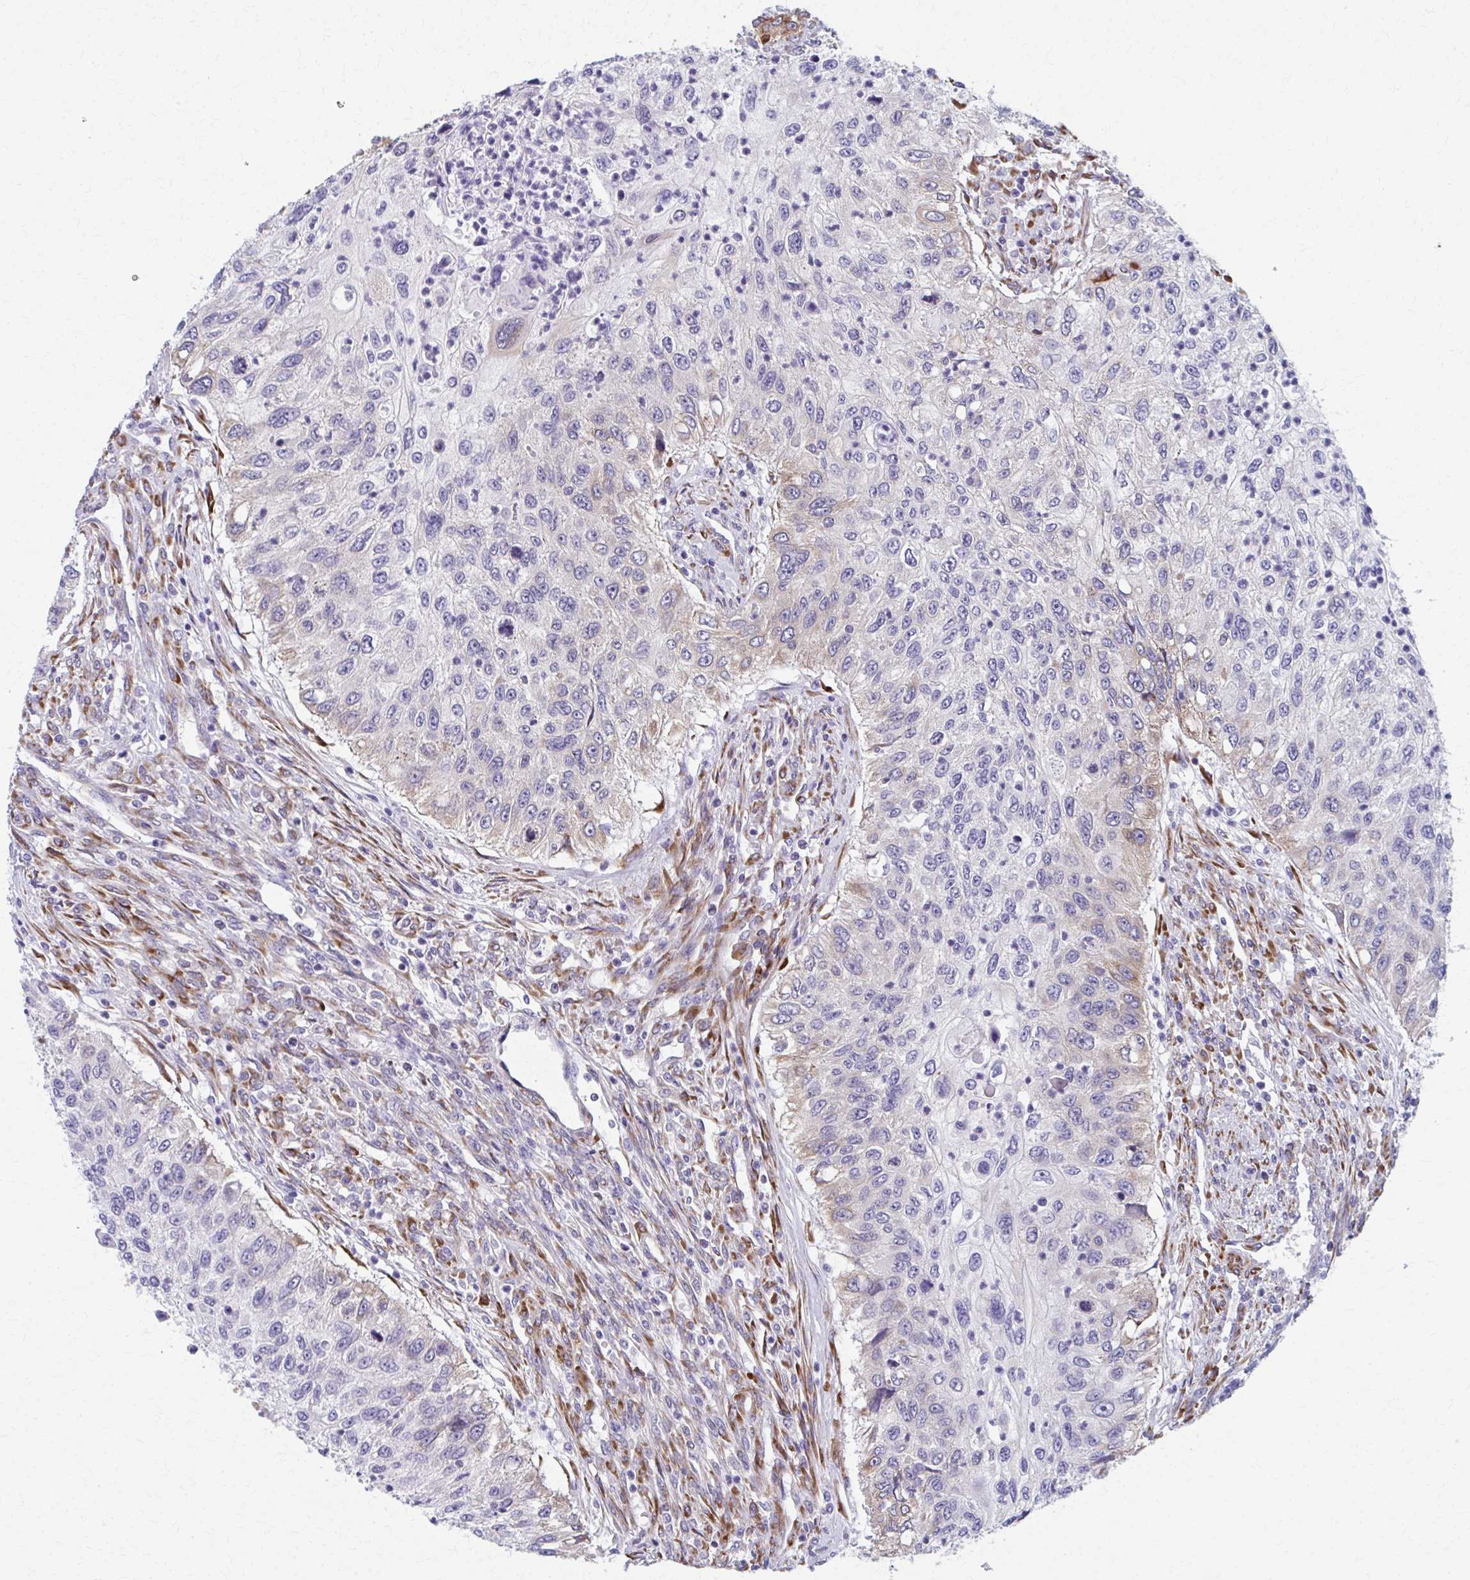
{"staining": {"intensity": "weak", "quantity": "<25%", "location": "cytoplasmic/membranous"}, "tissue": "urothelial cancer", "cell_type": "Tumor cells", "image_type": "cancer", "snomed": [{"axis": "morphology", "description": "Urothelial carcinoma, High grade"}, {"axis": "topography", "description": "Urinary bladder"}], "caption": "High magnification brightfield microscopy of high-grade urothelial carcinoma stained with DAB (brown) and counterstained with hematoxylin (blue): tumor cells show no significant expression.", "gene": "SPATS2L", "patient": {"sex": "female", "age": 60}}